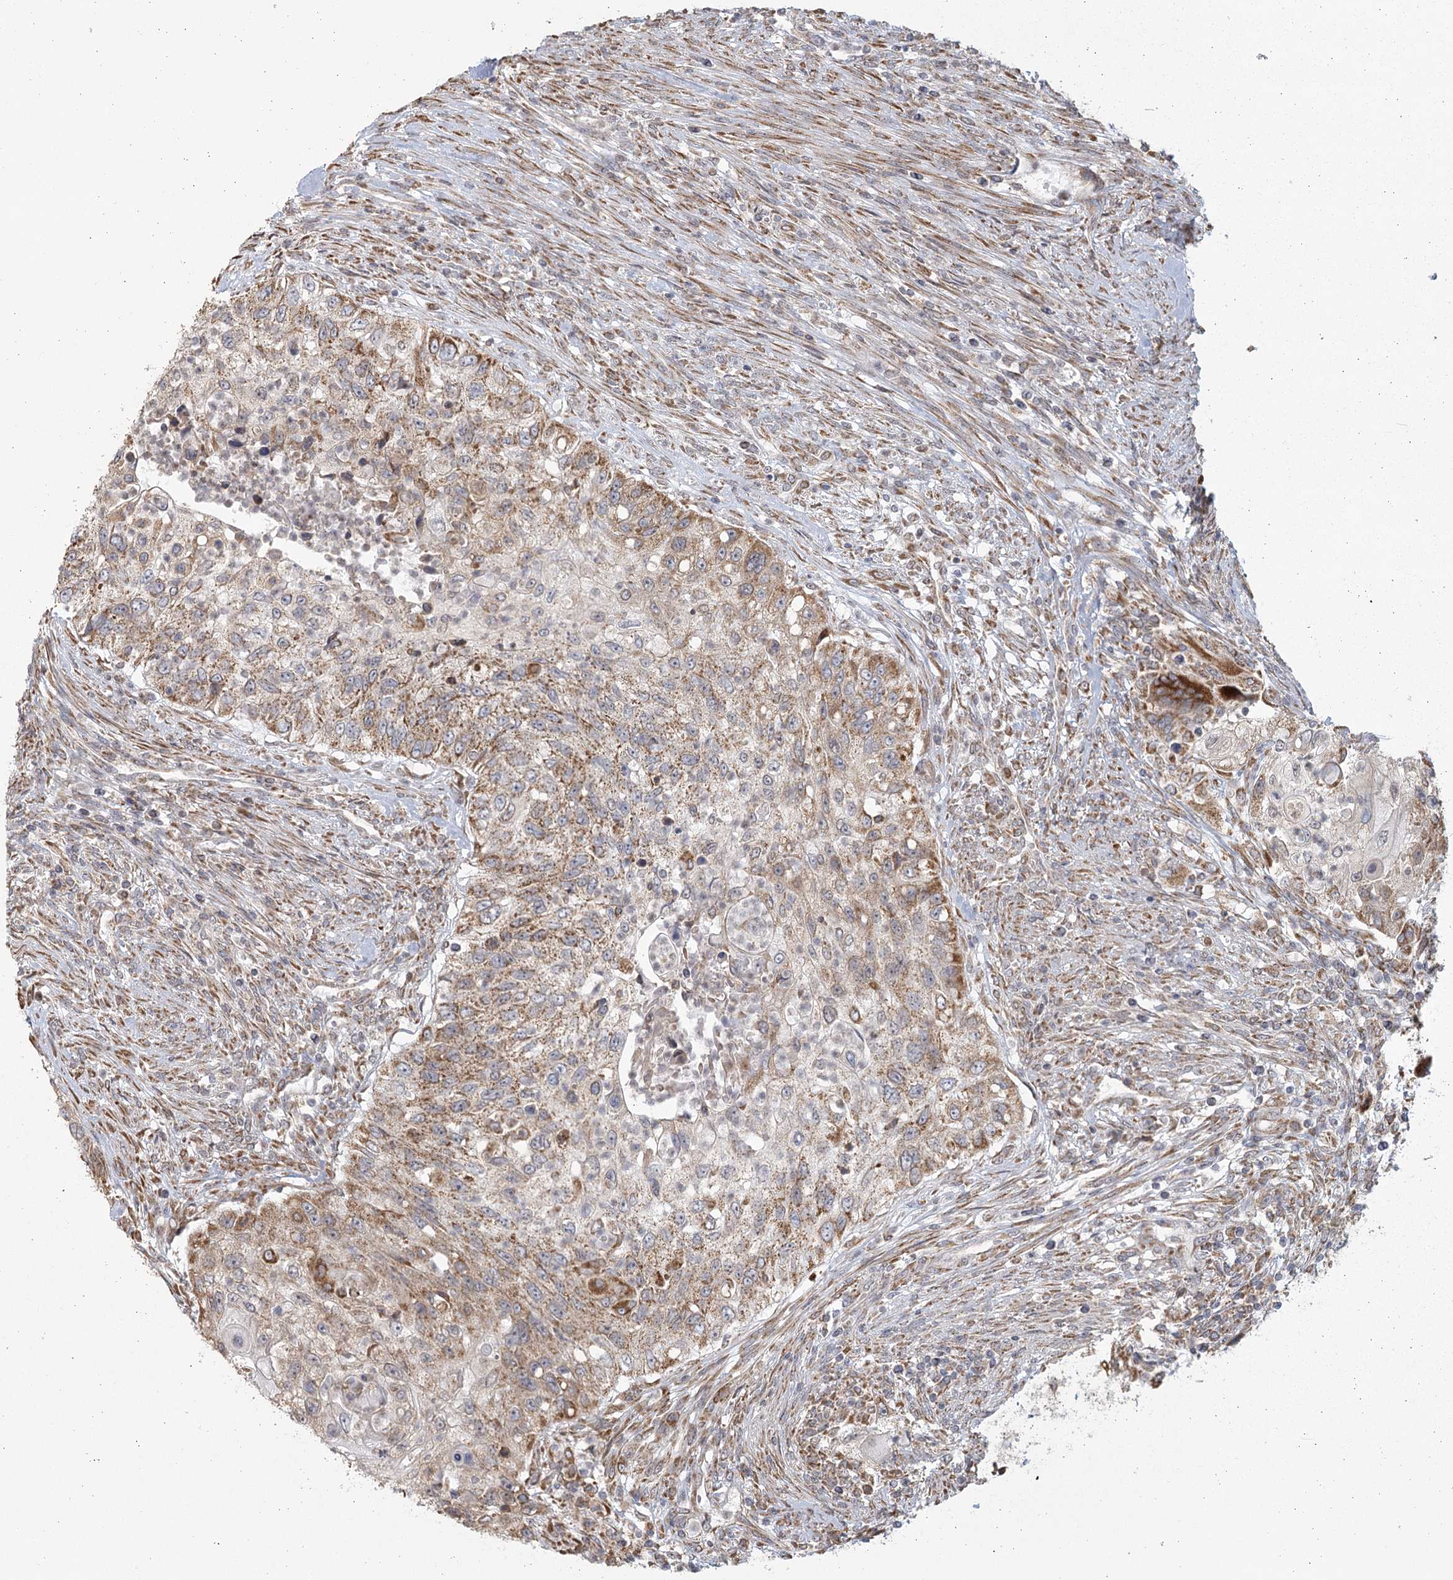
{"staining": {"intensity": "moderate", "quantity": ">75%", "location": "cytoplasmic/membranous"}, "tissue": "urothelial cancer", "cell_type": "Tumor cells", "image_type": "cancer", "snomed": [{"axis": "morphology", "description": "Urothelial carcinoma, High grade"}, {"axis": "topography", "description": "Urinary bladder"}], "caption": "This image demonstrates immunohistochemistry (IHC) staining of urothelial carcinoma (high-grade), with medium moderate cytoplasmic/membranous staining in approximately >75% of tumor cells.", "gene": "LACTB", "patient": {"sex": "female", "age": 60}}